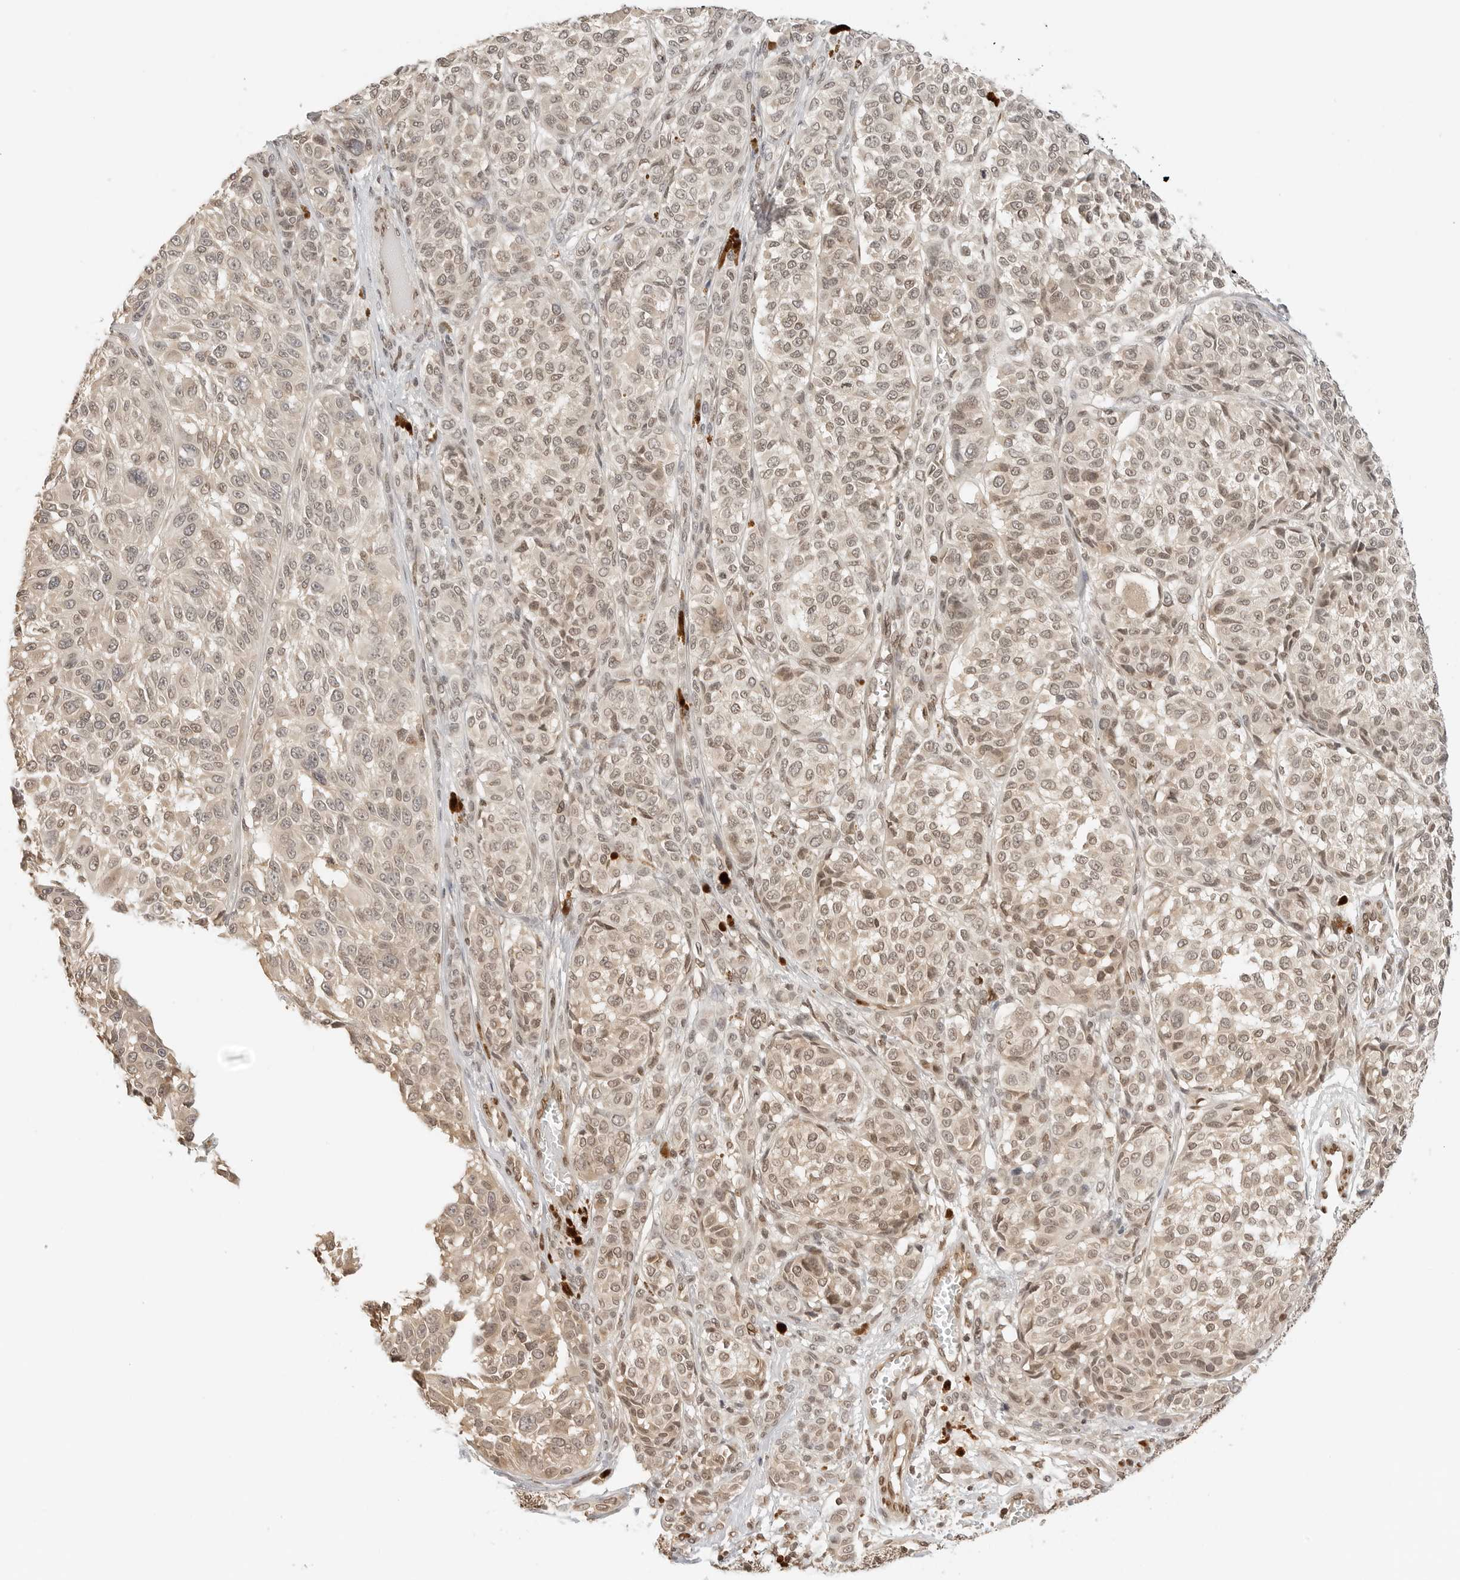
{"staining": {"intensity": "weak", "quantity": ">75%", "location": "cytoplasmic/membranous,nuclear"}, "tissue": "melanoma", "cell_type": "Tumor cells", "image_type": "cancer", "snomed": [{"axis": "morphology", "description": "Malignant melanoma, NOS"}, {"axis": "topography", "description": "Skin"}], "caption": "Protein staining demonstrates weak cytoplasmic/membranous and nuclear expression in approximately >75% of tumor cells in melanoma. The protein of interest is shown in brown color, while the nuclei are stained blue.", "gene": "POLH", "patient": {"sex": "male", "age": 83}}